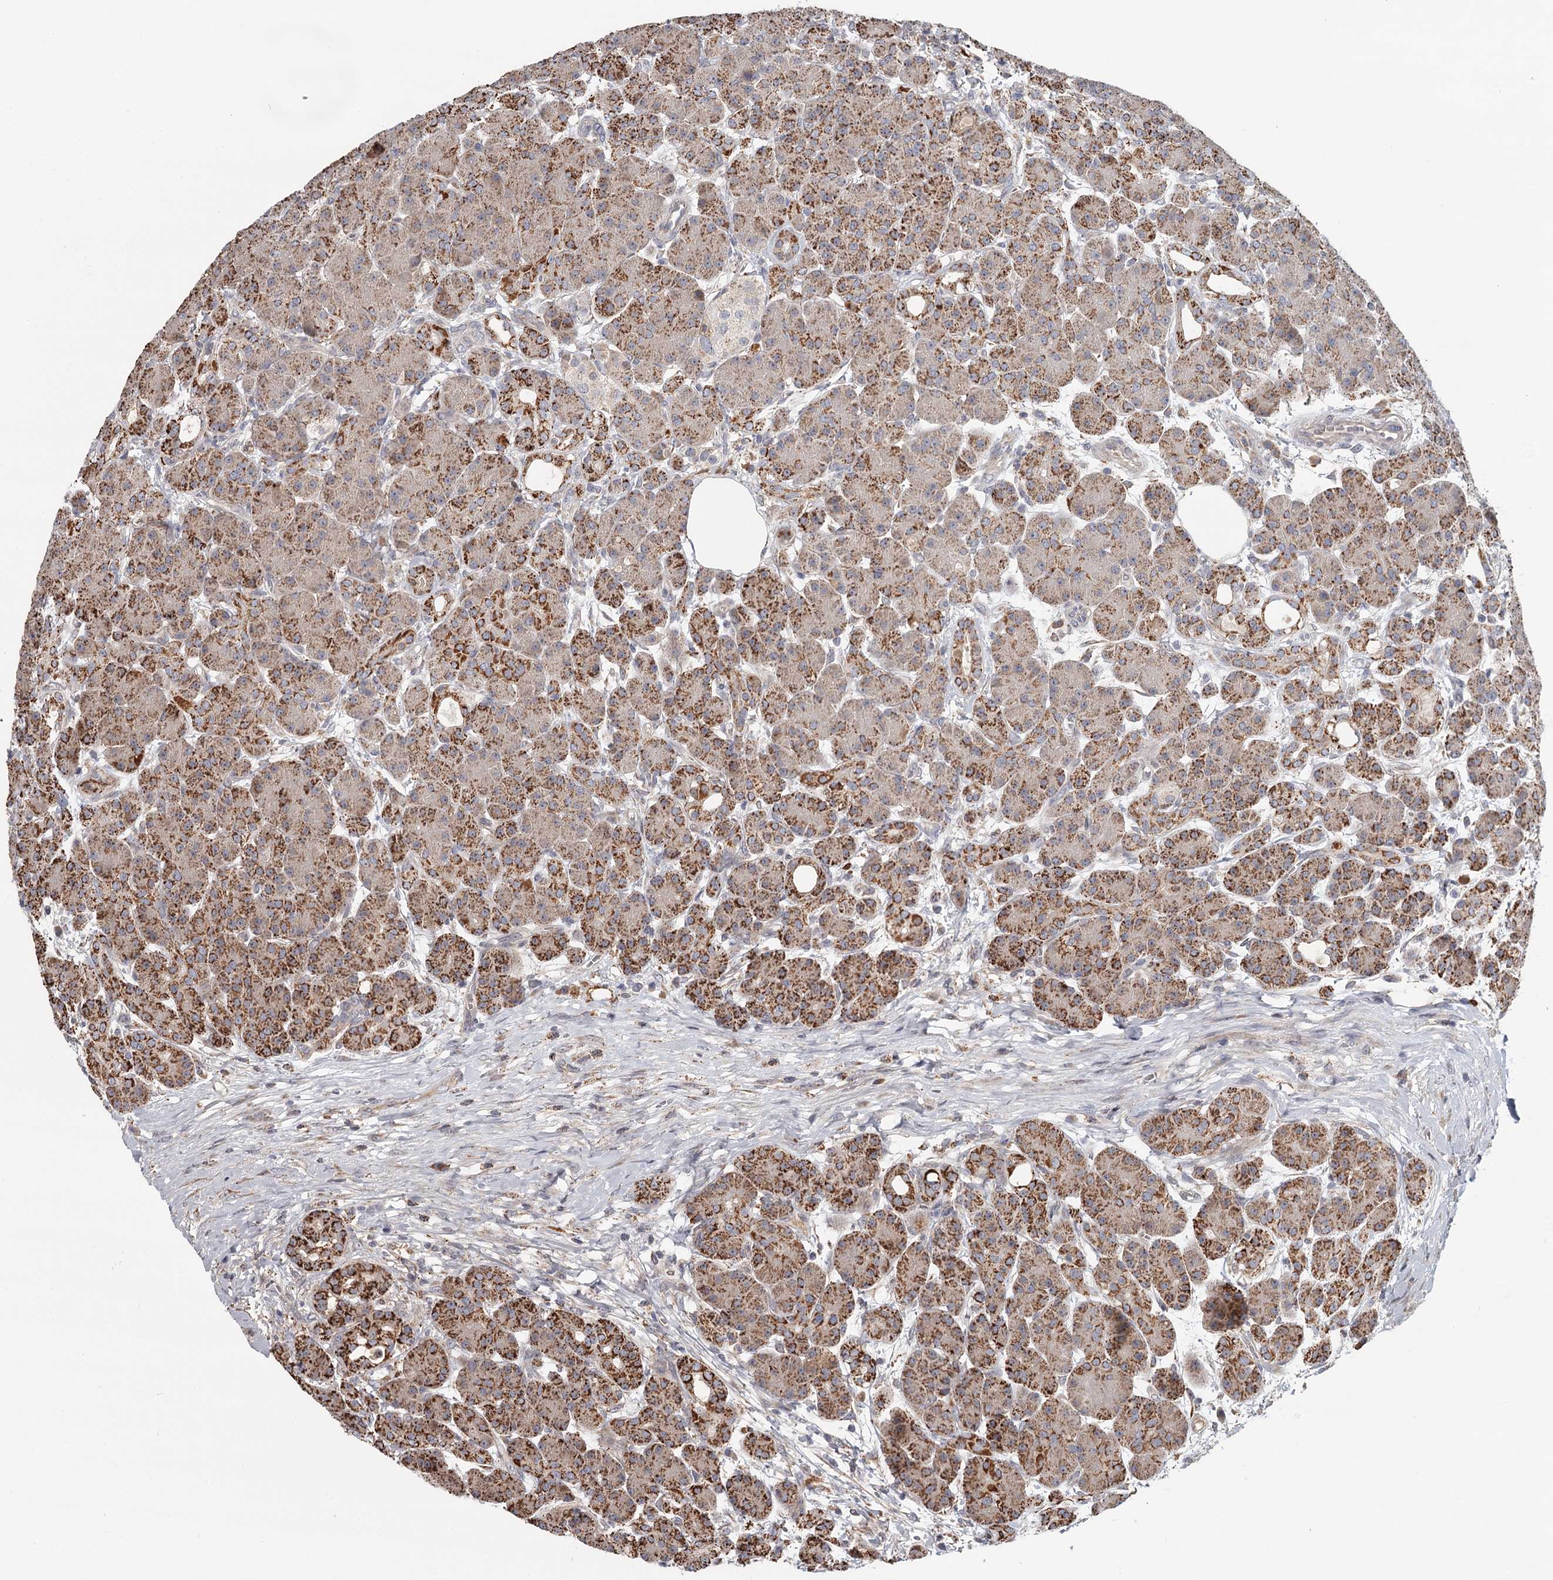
{"staining": {"intensity": "strong", "quantity": "25%-75%", "location": "cytoplasmic/membranous"}, "tissue": "pancreas", "cell_type": "Exocrine glandular cells", "image_type": "normal", "snomed": [{"axis": "morphology", "description": "Normal tissue, NOS"}, {"axis": "topography", "description": "Pancreas"}], "caption": "Immunohistochemistry histopathology image of normal human pancreas stained for a protein (brown), which demonstrates high levels of strong cytoplasmic/membranous expression in about 25%-75% of exocrine glandular cells.", "gene": "CDC123", "patient": {"sex": "male", "age": 63}}